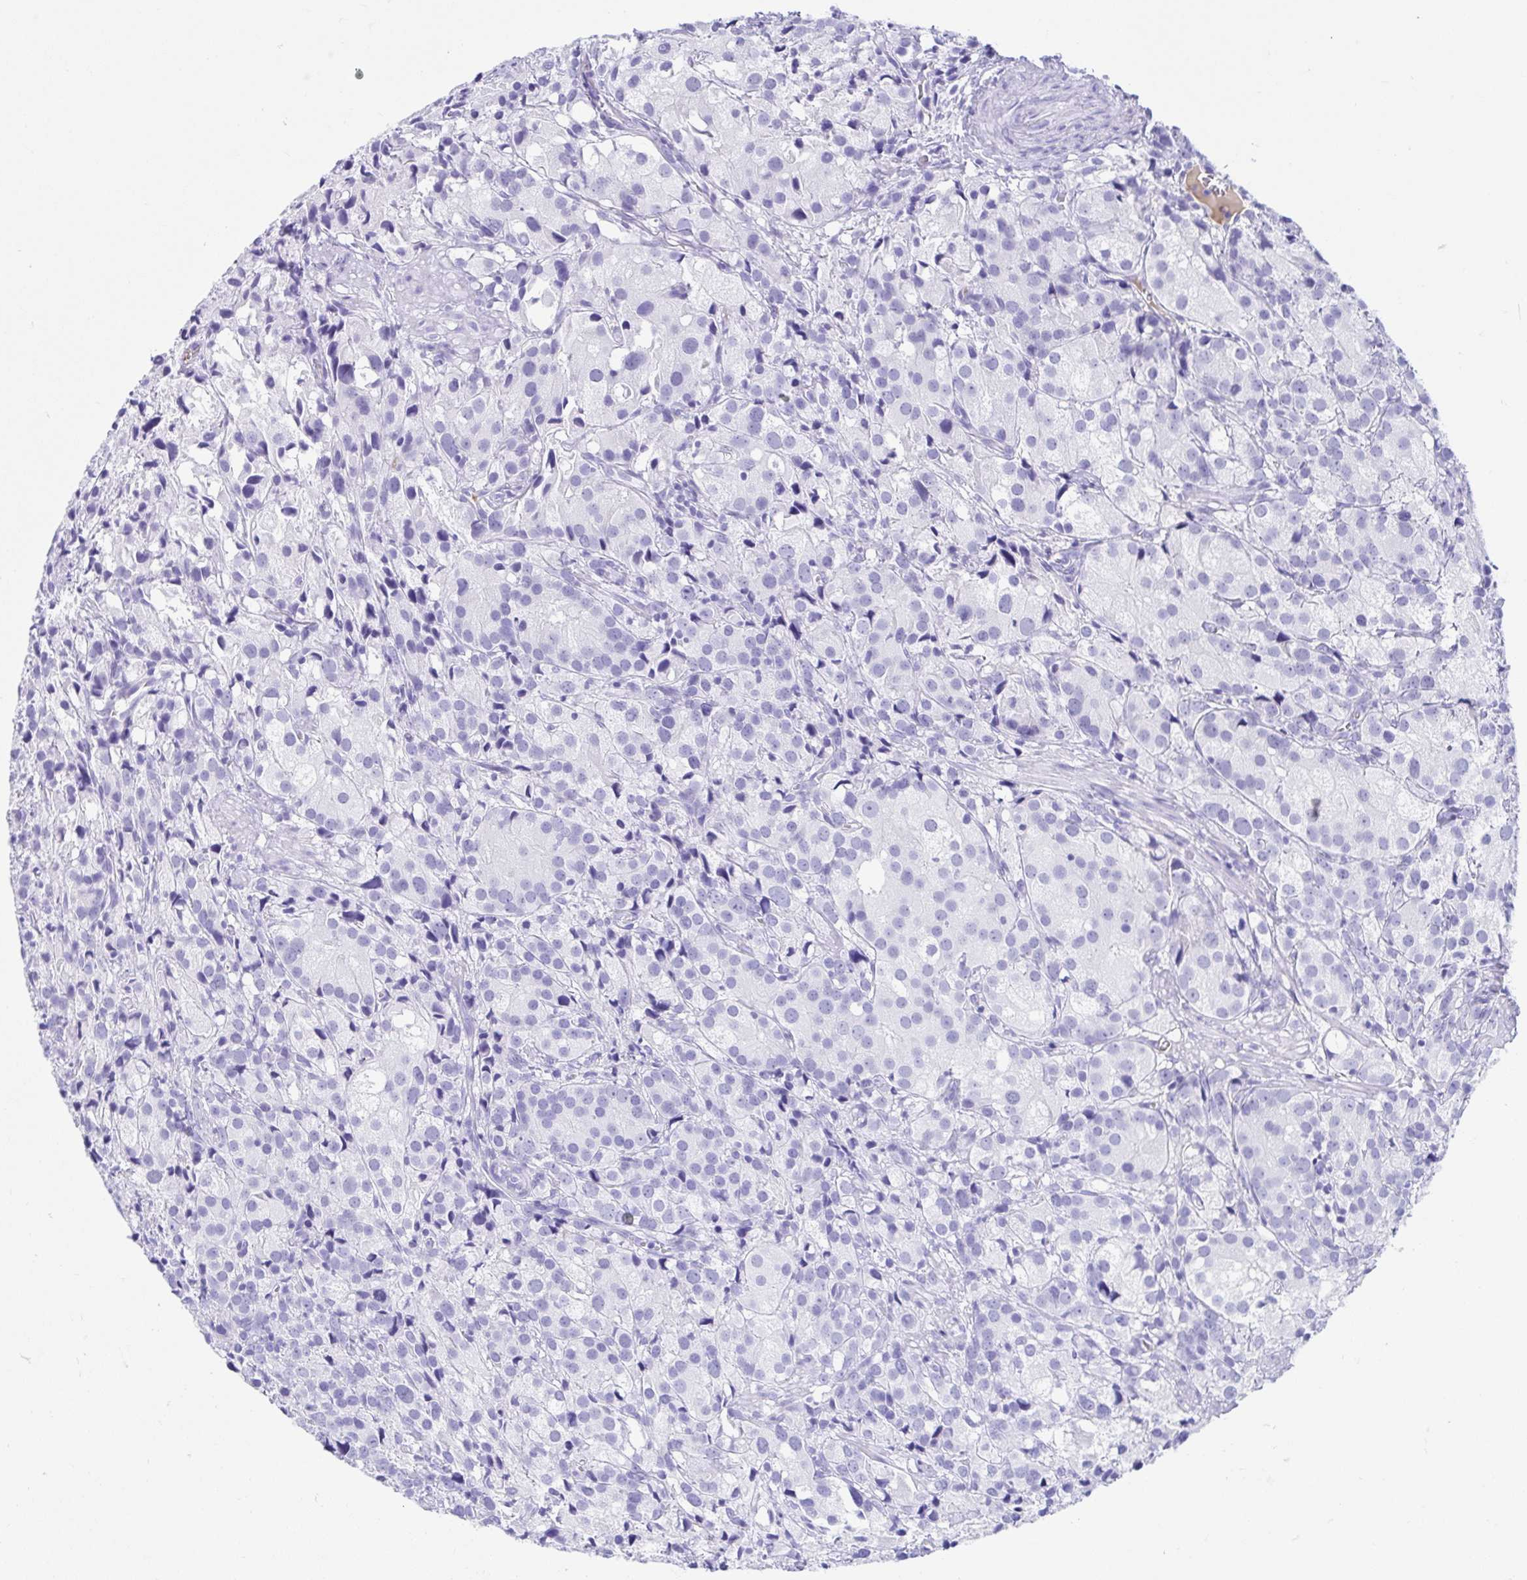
{"staining": {"intensity": "negative", "quantity": "none", "location": "none"}, "tissue": "prostate cancer", "cell_type": "Tumor cells", "image_type": "cancer", "snomed": [{"axis": "morphology", "description": "Adenocarcinoma, High grade"}, {"axis": "topography", "description": "Prostate"}], "caption": "Immunohistochemistry histopathology image of high-grade adenocarcinoma (prostate) stained for a protein (brown), which demonstrates no expression in tumor cells. (DAB (3,3'-diaminobenzidine) immunohistochemistry visualized using brightfield microscopy, high magnification).", "gene": "GKN1", "patient": {"sex": "male", "age": 86}}